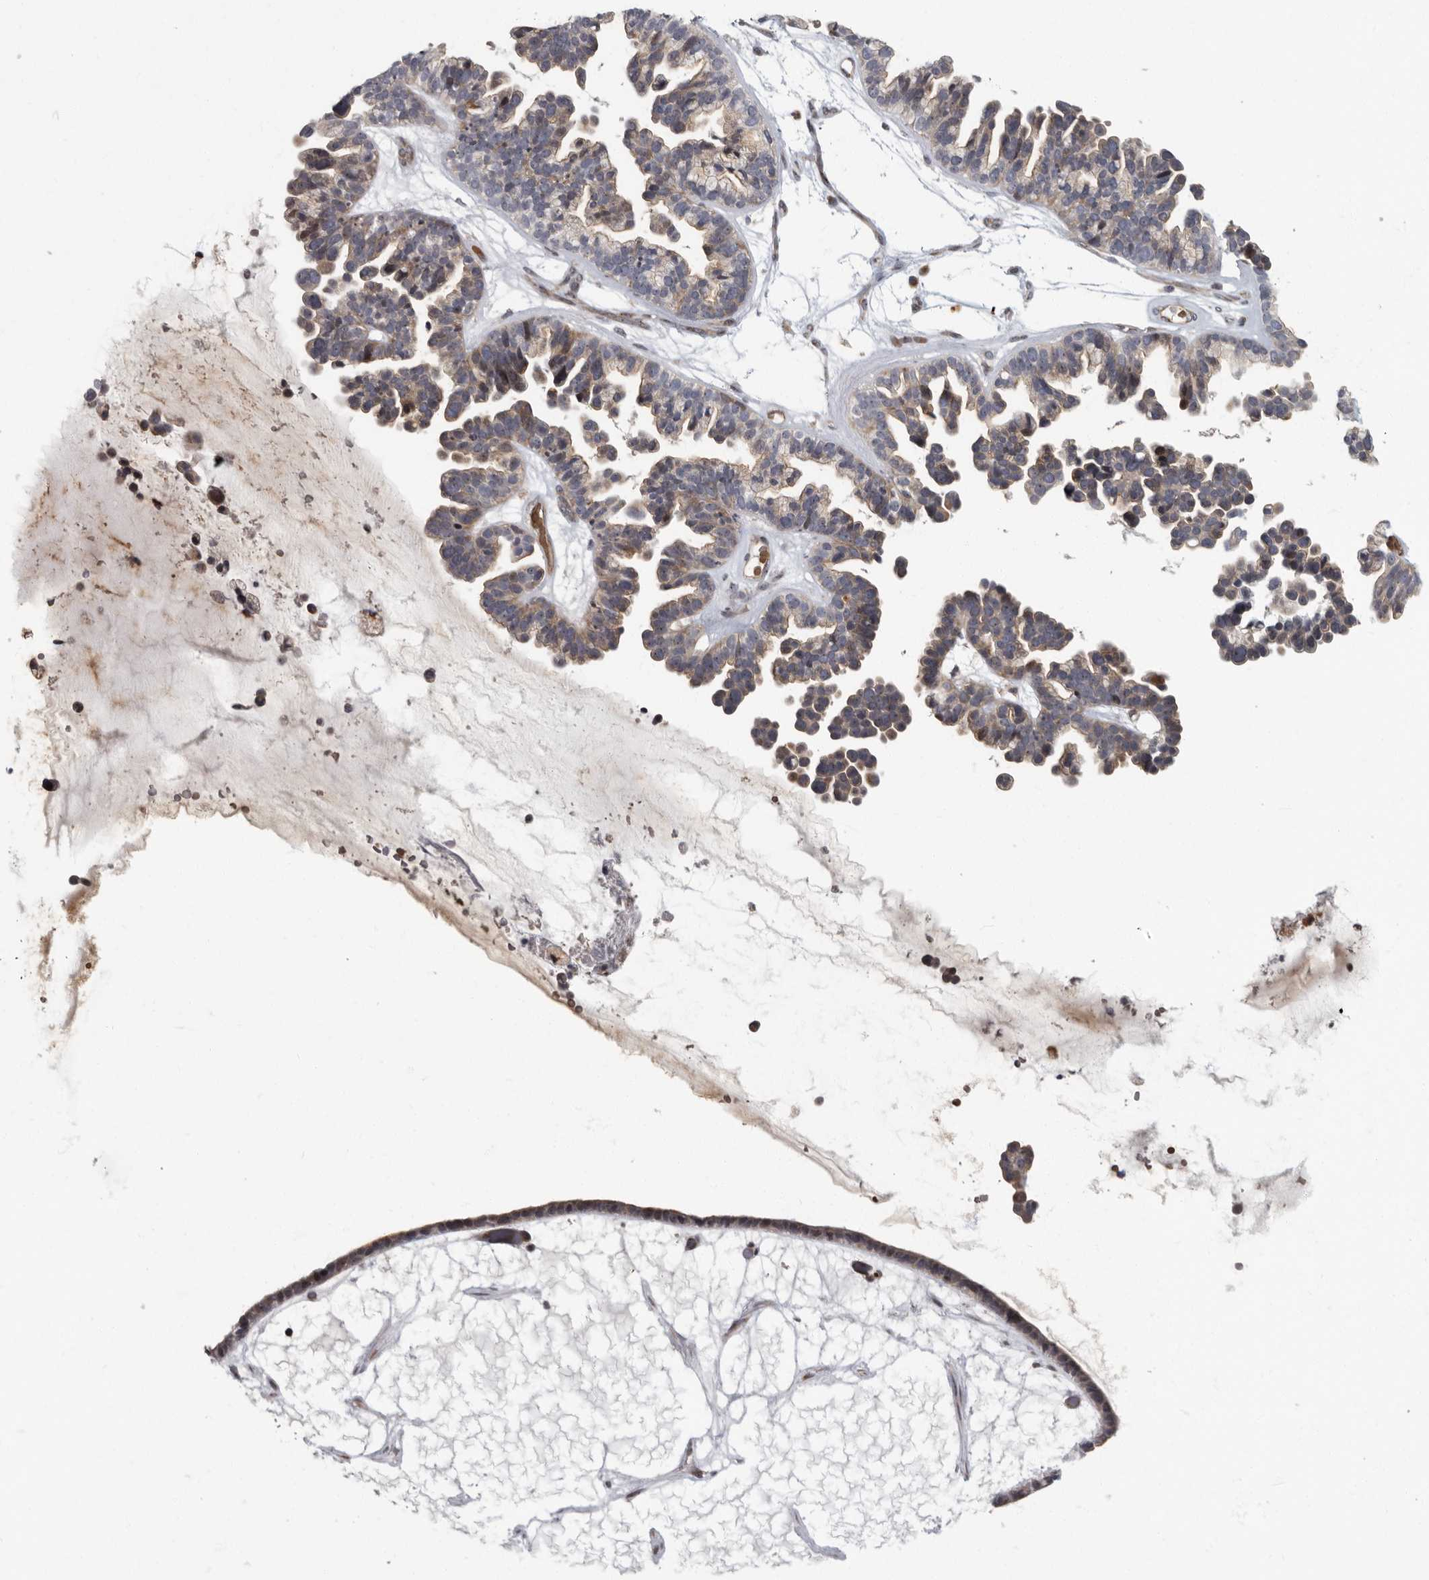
{"staining": {"intensity": "weak", "quantity": ">75%", "location": "cytoplasmic/membranous"}, "tissue": "ovarian cancer", "cell_type": "Tumor cells", "image_type": "cancer", "snomed": [{"axis": "morphology", "description": "Cystadenocarcinoma, serous, NOS"}, {"axis": "topography", "description": "Ovary"}], "caption": "A low amount of weak cytoplasmic/membranous positivity is present in approximately >75% of tumor cells in ovarian cancer (serous cystadenocarcinoma) tissue.", "gene": "PDCD11", "patient": {"sex": "female", "age": 56}}